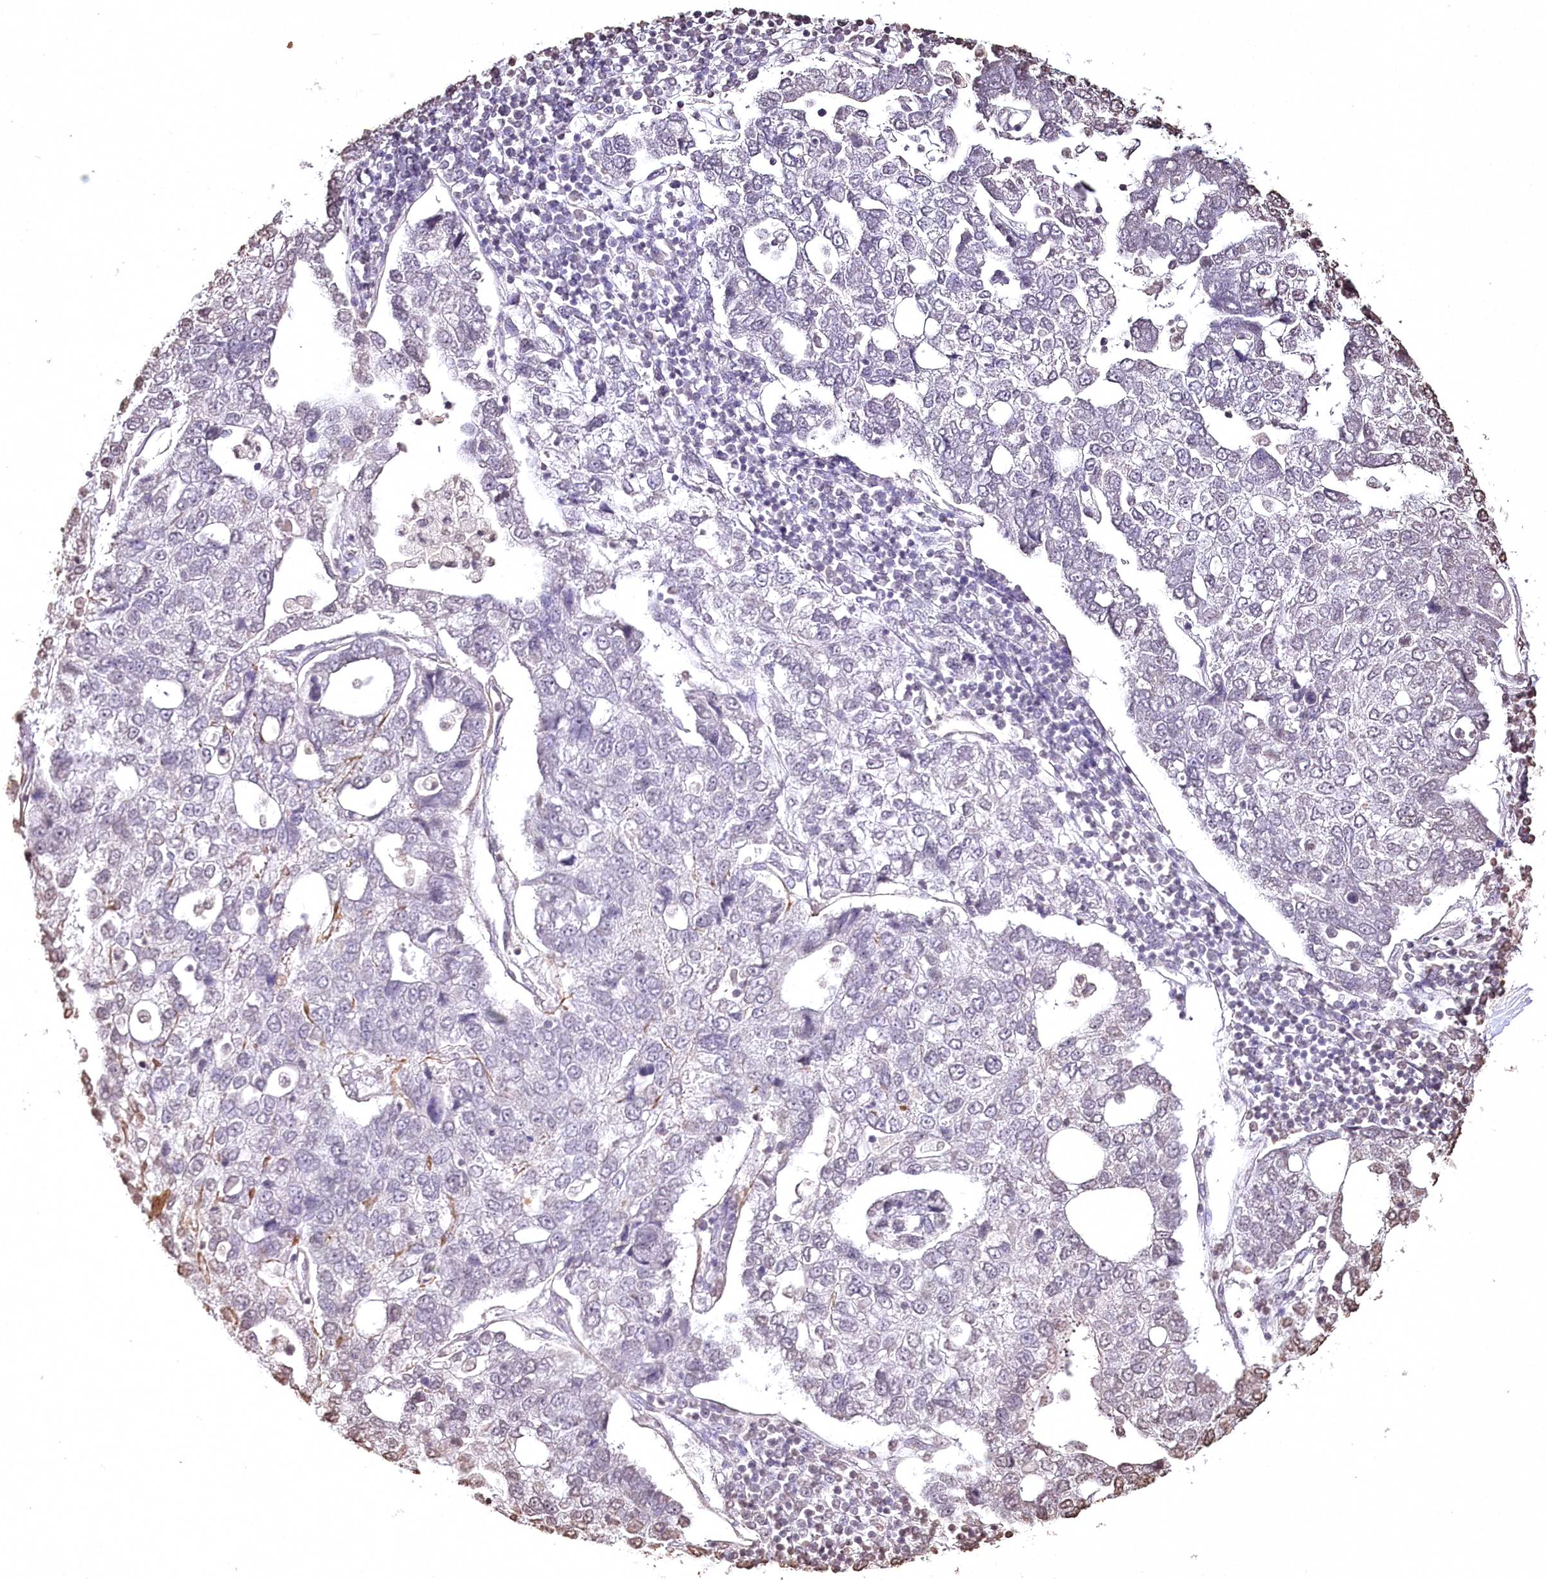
{"staining": {"intensity": "negative", "quantity": "none", "location": "none"}, "tissue": "pancreatic cancer", "cell_type": "Tumor cells", "image_type": "cancer", "snomed": [{"axis": "morphology", "description": "Adenocarcinoma, NOS"}, {"axis": "topography", "description": "Pancreas"}], "caption": "Immunohistochemical staining of pancreatic cancer exhibits no significant expression in tumor cells. (DAB (3,3'-diaminobenzidine) immunohistochemistry, high magnification).", "gene": "DMXL1", "patient": {"sex": "female", "age": 61}}